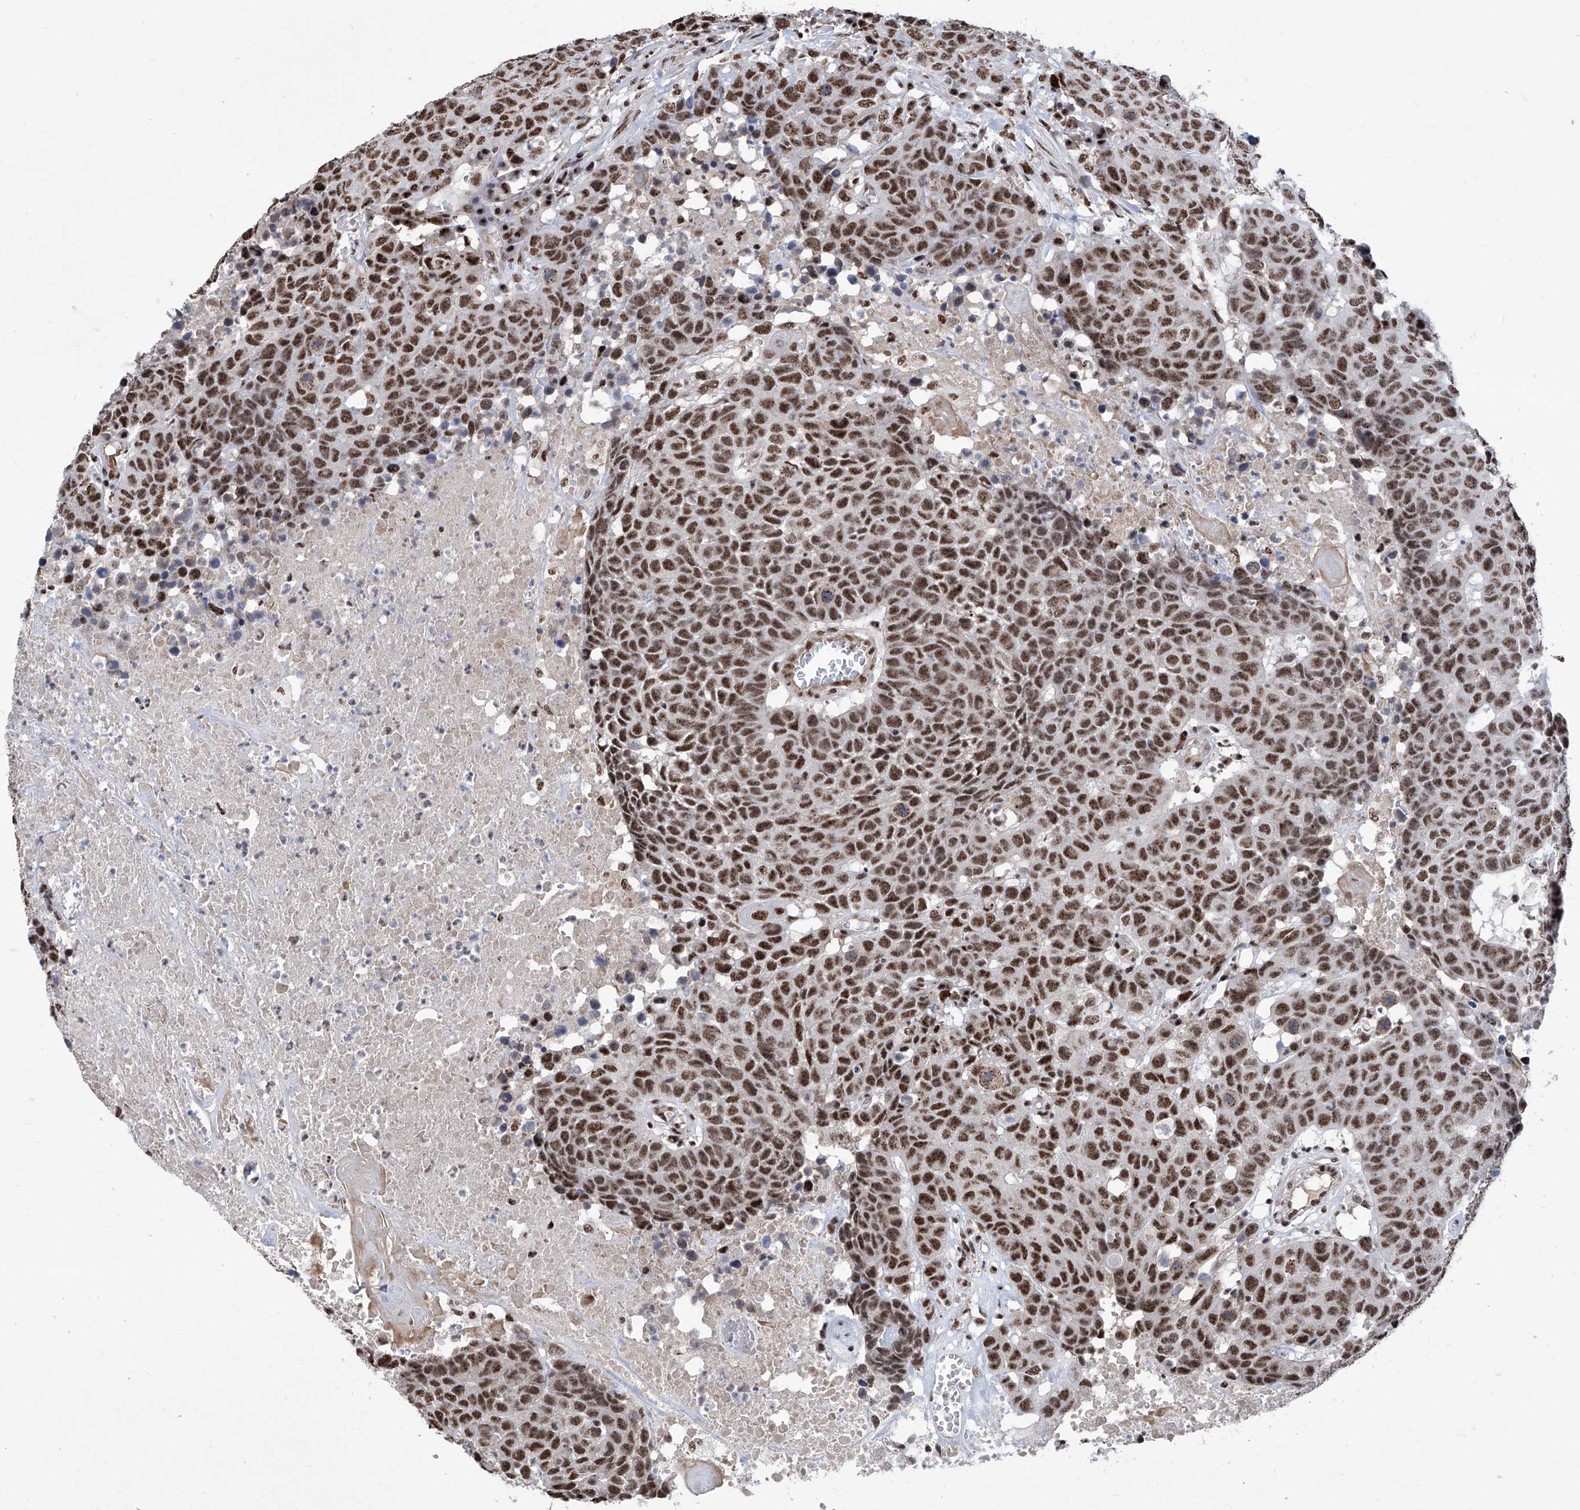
{"staining": {"intensity": "strong", "quantity": ">75%", "location": "nuclear"}, "tissue": "head and neck cancer", "cell_type": "Tumor cells", "image_type": "cancer", "snomed": [{"axis": "morphology", "description": "Squamous cell carcinoma, NOS"}, {"axis": "topography", "description": "Head-Neck"}], "caption": "This image displays immunohistochemistry staining of human head and neck cancer, with high strong nuclear positivity in about >75% of tumor cells.", "gene": "FBXL4", "patient": {"sex": "male", "age": 66}}